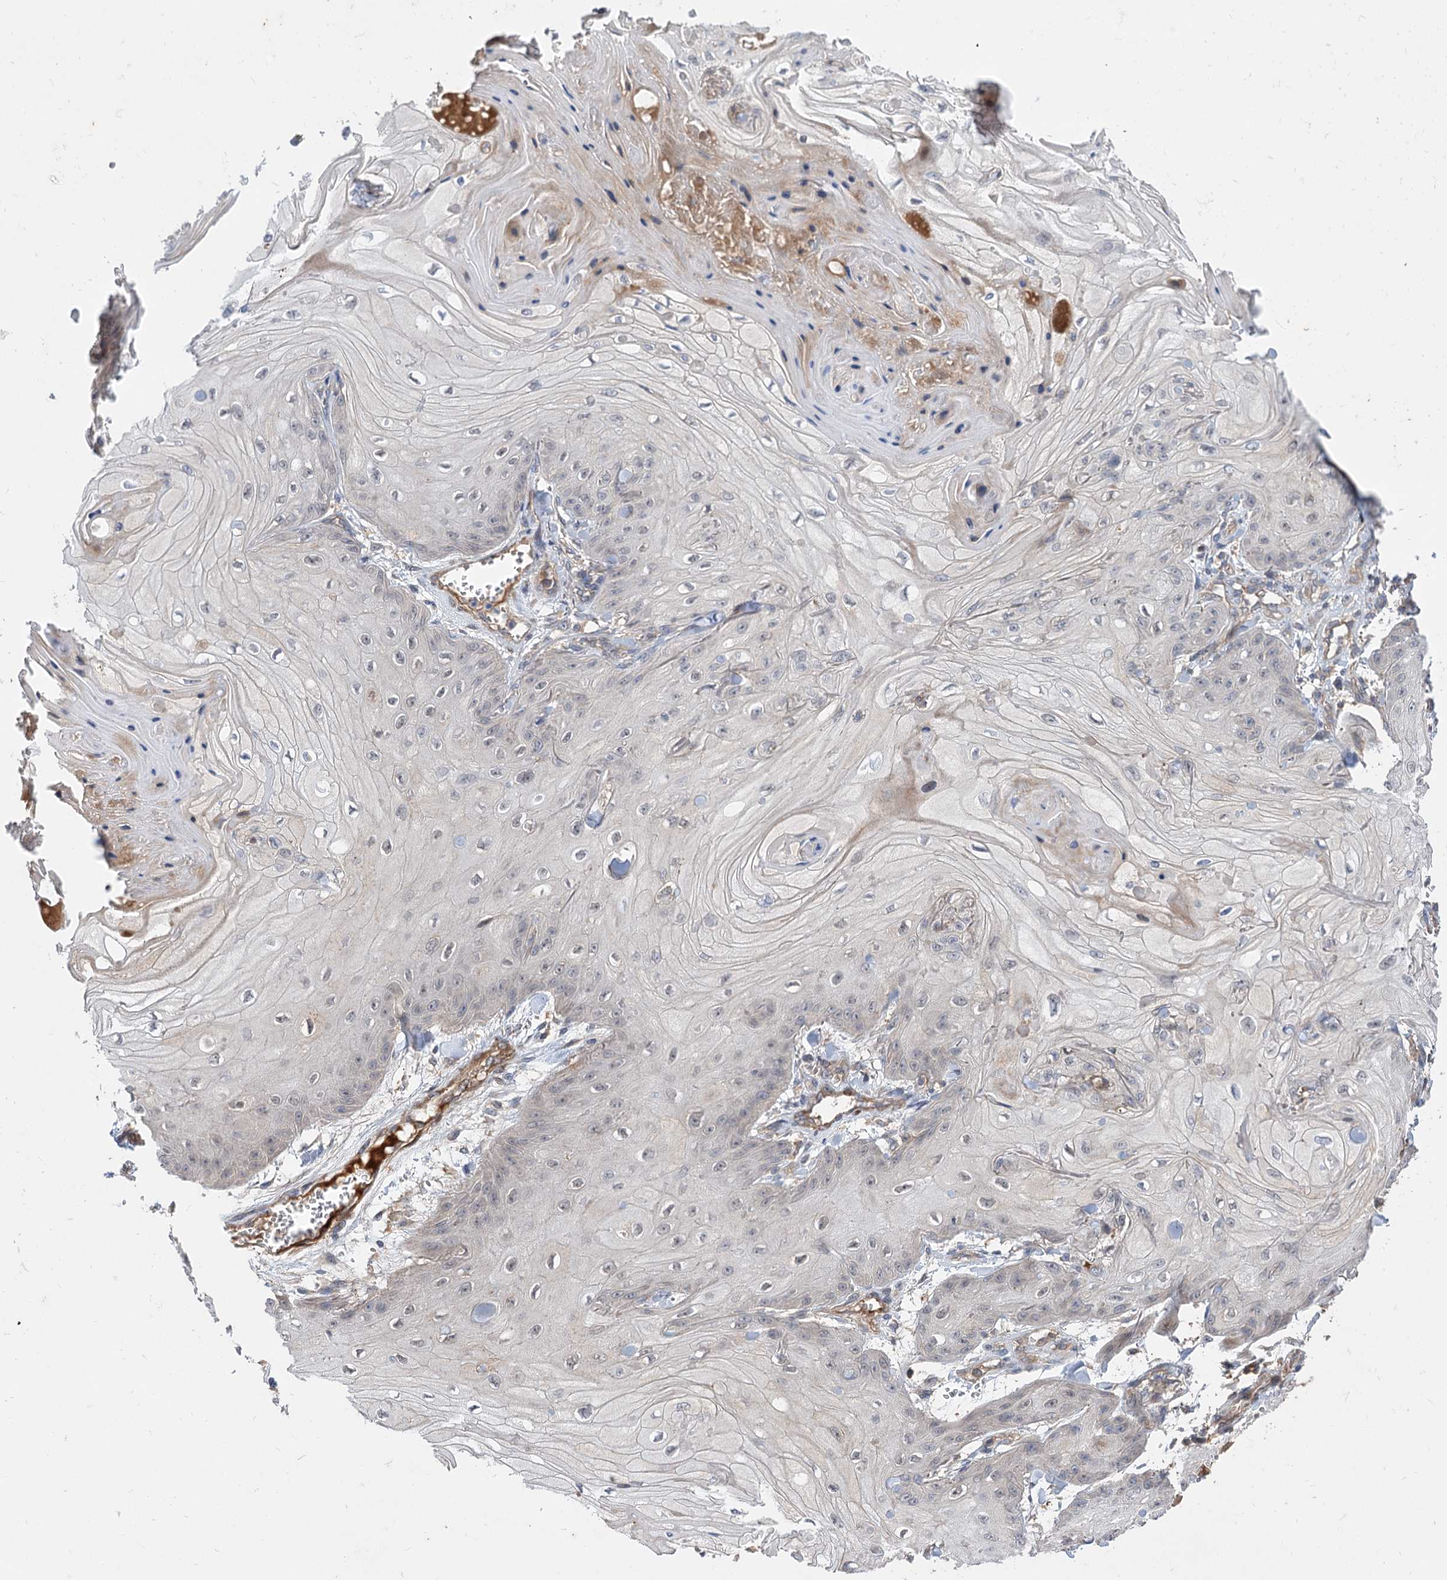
{"staining": {"intensity": "negative", "quantity": "none", "location": "none"}, "tissue": "skin cancer", "cell_type": "Tumor cells", "image_type": "cancer", "snomed": [{"axis": "morphology", "description": "Squamous cell carcinoma, NOS"}, {"axis": "topography", "description": "Skin"}], "caption": "A high-resolution micrograph shows IHC staining of skin squamous cell carcinoma, which exhibits no significant expression in tumor cells.", "gene": "FBXW8", "patient": {"sex": "male", "age": 74}}